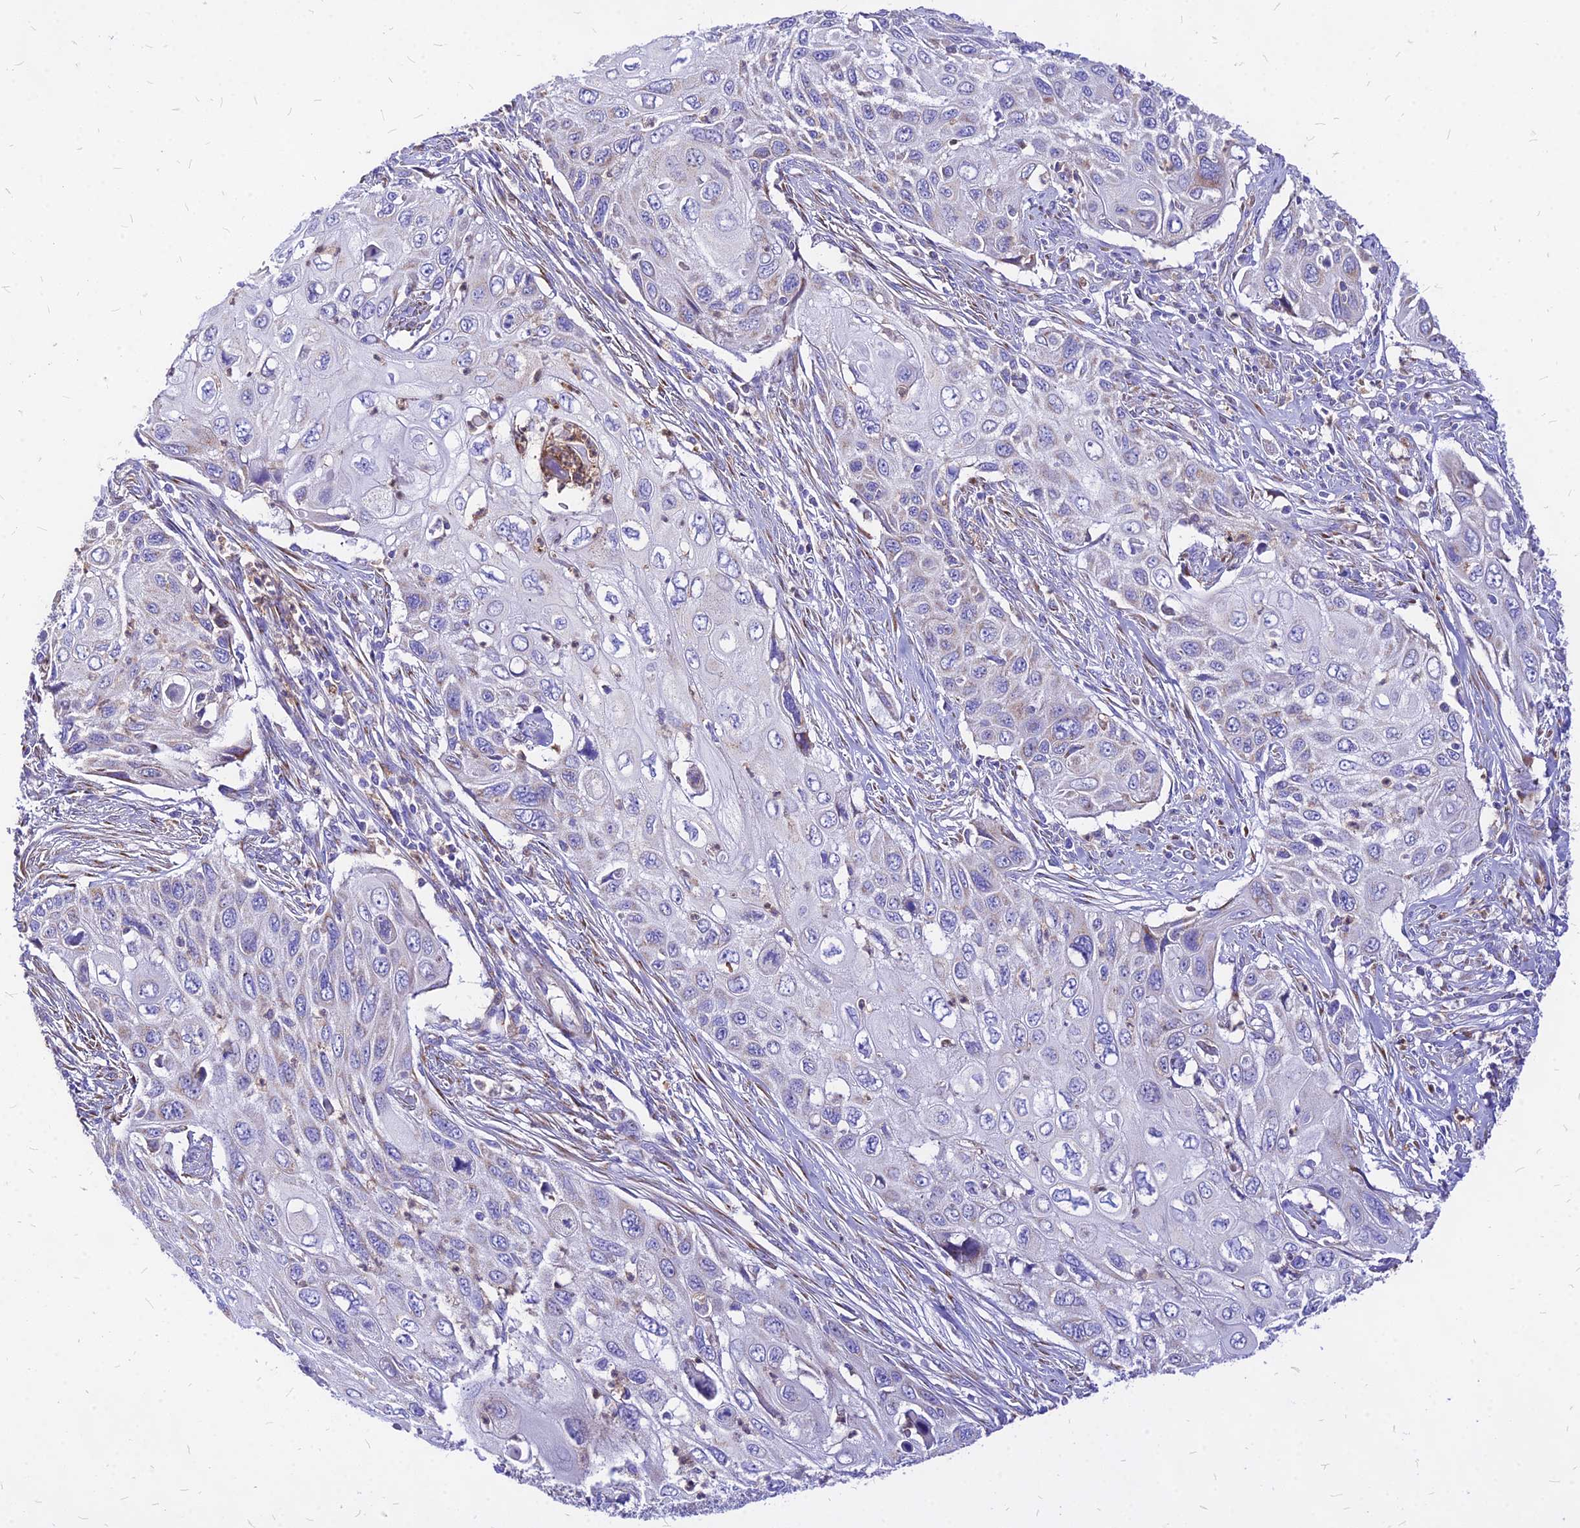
{"staining": {"intensity": "weak", "quantity": "<25%", "location": "cytoplasmic/membranous"}, "tissue": "cervical cancer", "cell_type": "Tumor cells", "image_type": "cancer", "snomed": [{"axis": "morphology", "description": "Squamous cell carcinoma, NOS"}, {"axis": "topography", "description": "Cervix"}], "caption": "DAB immunohistochemical staining of human cervical cancer (squamous cell carcinoma) shows no significant positivity in tumor cells.", "gene": "MRPL3", "patient": {"sex": "female", "age": 70}}